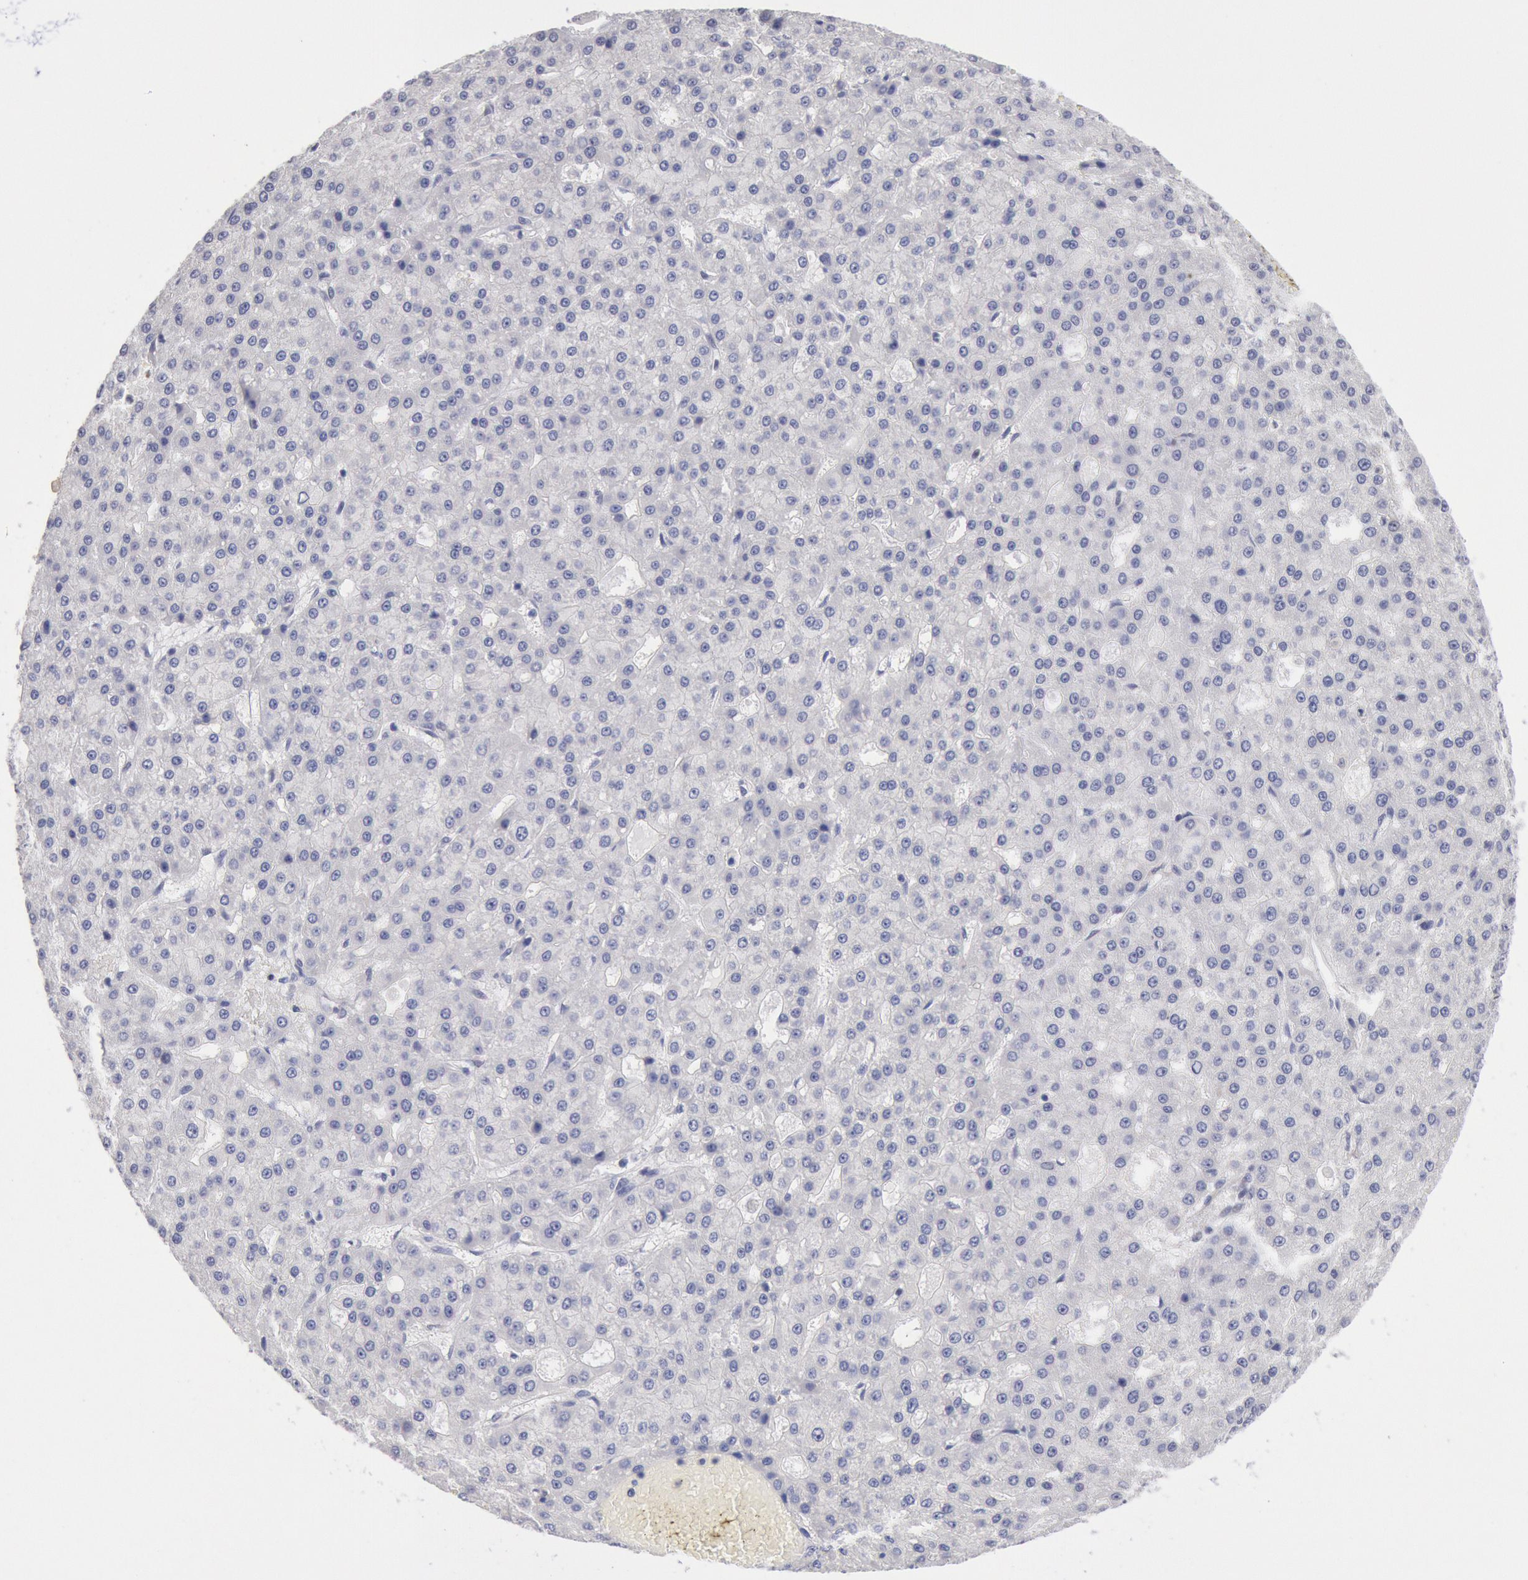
{"staining": {"intensity": "negative", "quantity": "none", "location": "none"}, "tissue": "liver cancer", "cell_type": "Tumor cells", "image_type": "cancer", "snomed": [{"axis": "morphology", "description": "Carcinoma, Hepatocellular, NOS"}, {"axis": "topography", "description": "Liver"}], "caption": "DAB (3,3'-diaminobenzidine) immunohistochemical staining of human liver cancer (hepatocellular carcinoma) displays no significant positivity in tumor cells. (DAB immunohistochemistry with hematoxylin counter stain).", "gene": "RPS6KA5", "patient": {"sex": "male", "age": 47}}